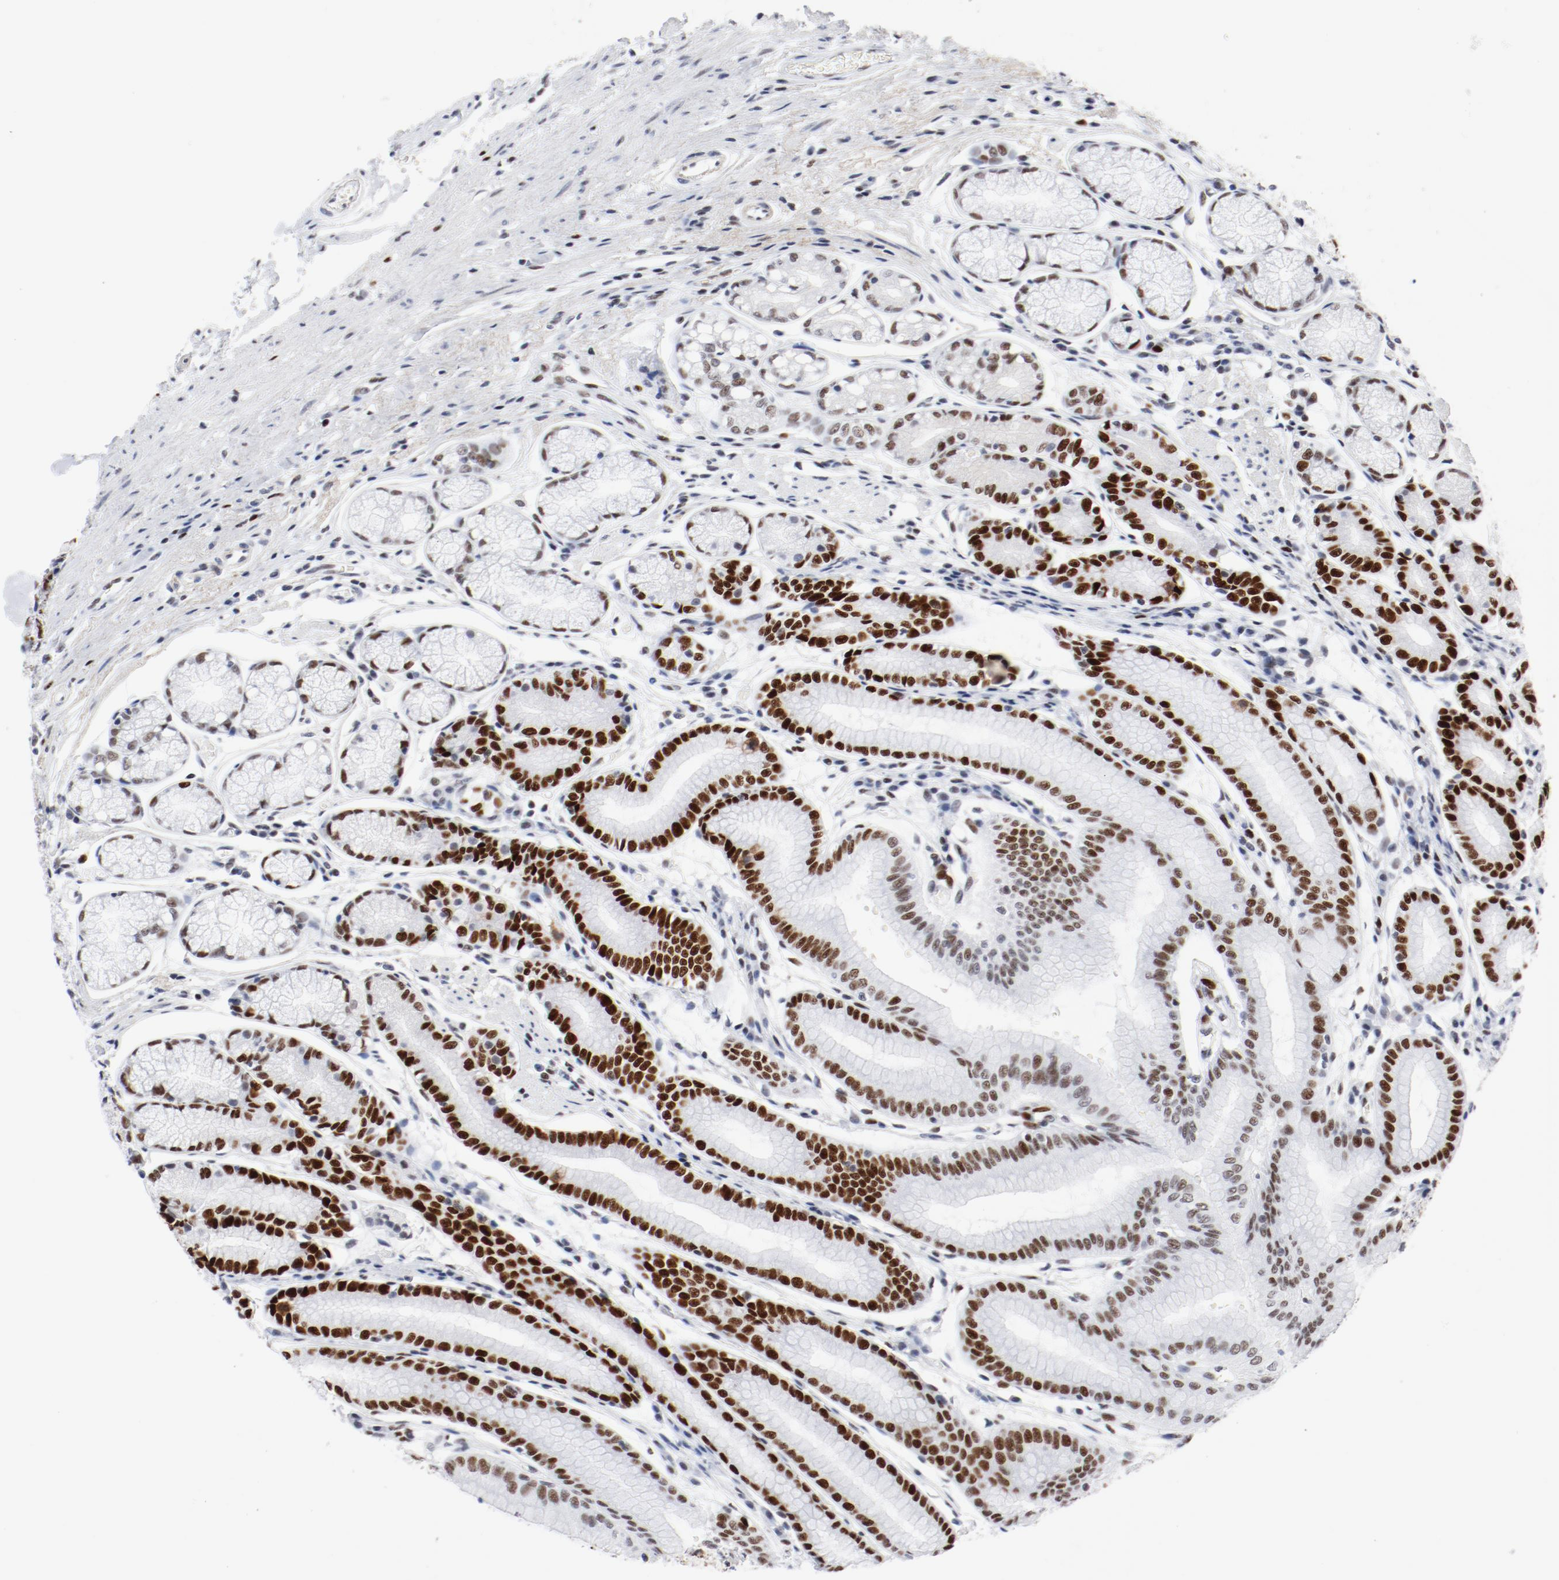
{"staining": {"intensity": "moderate", "quantity": "25%-75%", "location": "nuclear"}, "tissue": "stomach", "cell_type": "Glandular cells", "image_type": "normal", "snomed": [{"axis": "morphology", "description": "Normal tissue, NOS"}, {"axis": "morphology", "description": "Inflammation, NOS"}, {"axis": "topography", "description": "Stomach, lower"}], "caption": "The histopathology image demonstrates immunohistochemical staining of benign stomach. There is moderate nuclear expression is seen in about 25%-75% of glandular cells. (Stains: DAB (3,3'-diaminobenzidine) in brown, nuclei in blue, Microscopy: brightfield microscopy at high magnification).", "gene": "POLD1", "patient": {"sex": "male", "age": 59}}